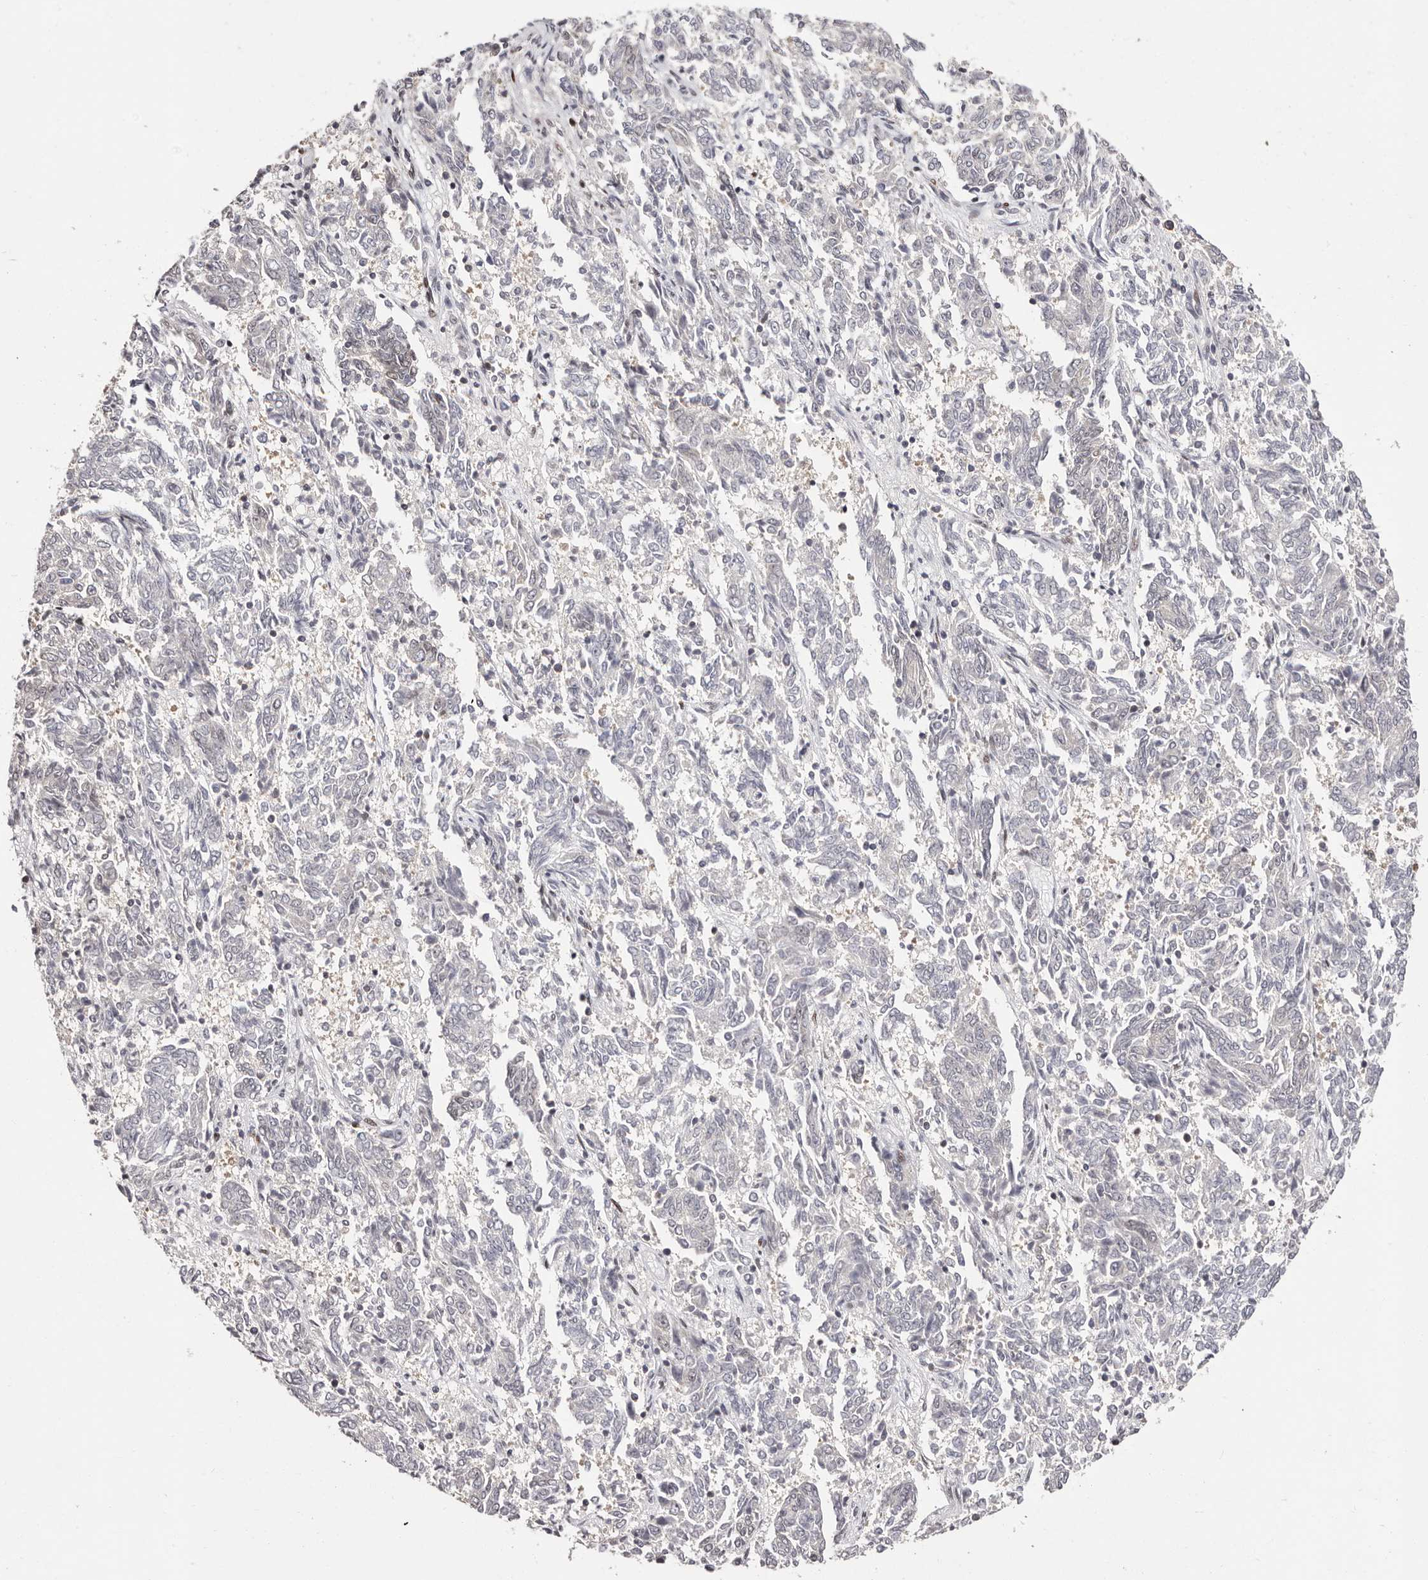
{"staining": {"intensity": "negative", "quantity": "none", "location": "none"}, "tissue": "endometrial cancer", "cell_type": "Tumor cells", "image_type": "cancer", "snomed": [{"axis": "morphology", "description": "Adenocarcinoma, NOS"}, {"axis": "topography", "description": "Endometrium"}], "caption": "This is a micrograph of immunohistochemistry staining of endometrial adenocarcinoma, which shows no positivity in tumor cells. The staining is performed using DAB brown chromogen with nuclei counter-stained in using hematoxylin.", "gene": "NUP153", "patient": {"sex": "female", "age": 80}}